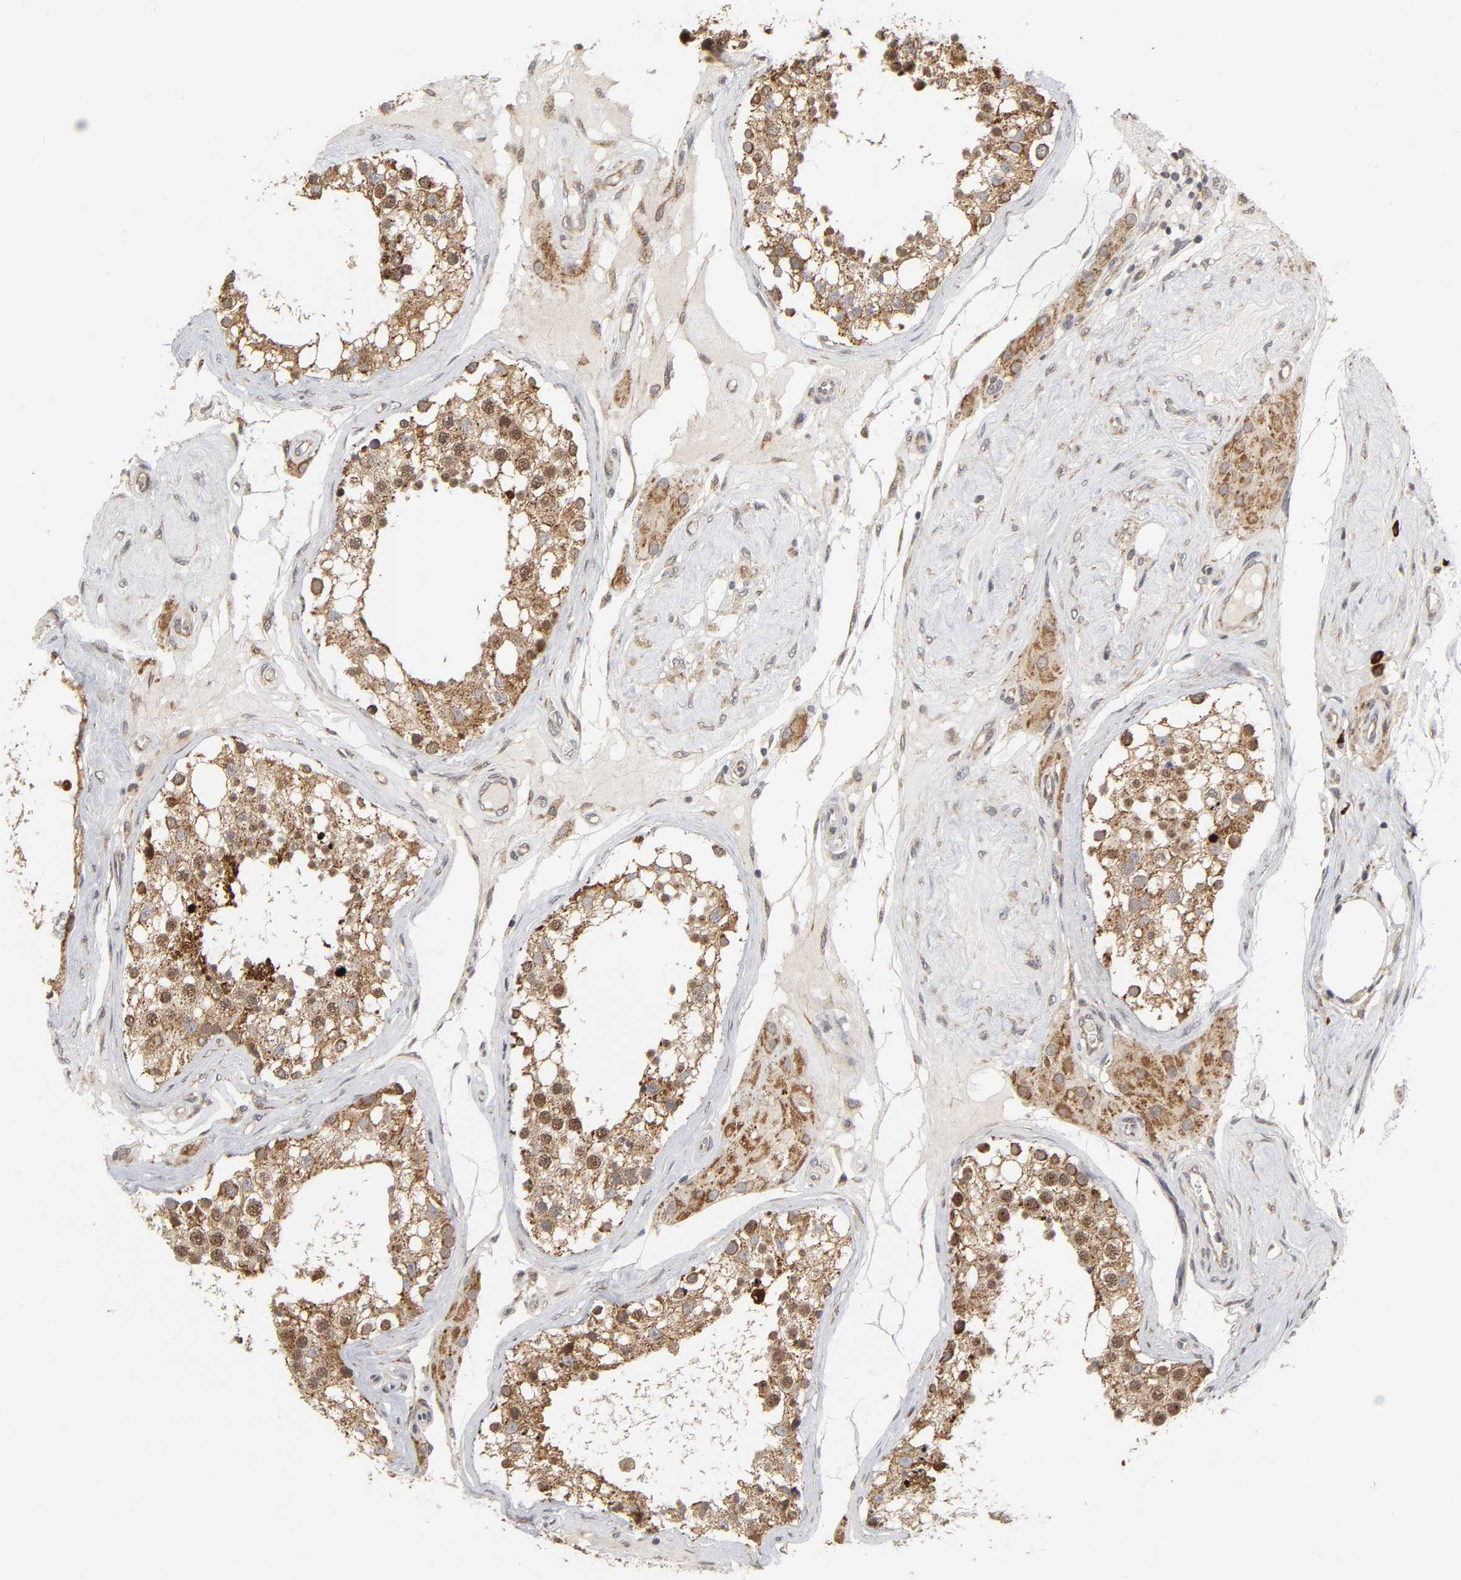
{"staining": {"intensity": "strong", "quantity": ">75%", "location": "cytoplasmic/membranous,nuclear"}, "tissue": "testis", "cell_type": "Cells in seminiferous ducts", "image_type": "normal", "snomed": [{"axis": "morphology", "description": "Normal tissue, NOS"}, {"axis": "topography", "description": "Testis"}], "caption": "Immunohistochemistry of normal testis shows high levels of strong cytoplasmic/membranous,nuclear staining in approximately >75% of cells in seminiferous ducts. The staining is performed using DAB (3,3'-diaminobenzidine) brown chromogen to label protein expression. The nuclei are counter-stained blue using hematoxylin.", "gene": "SLC30A9", "patient": {"sex": "male", "age": 68}}